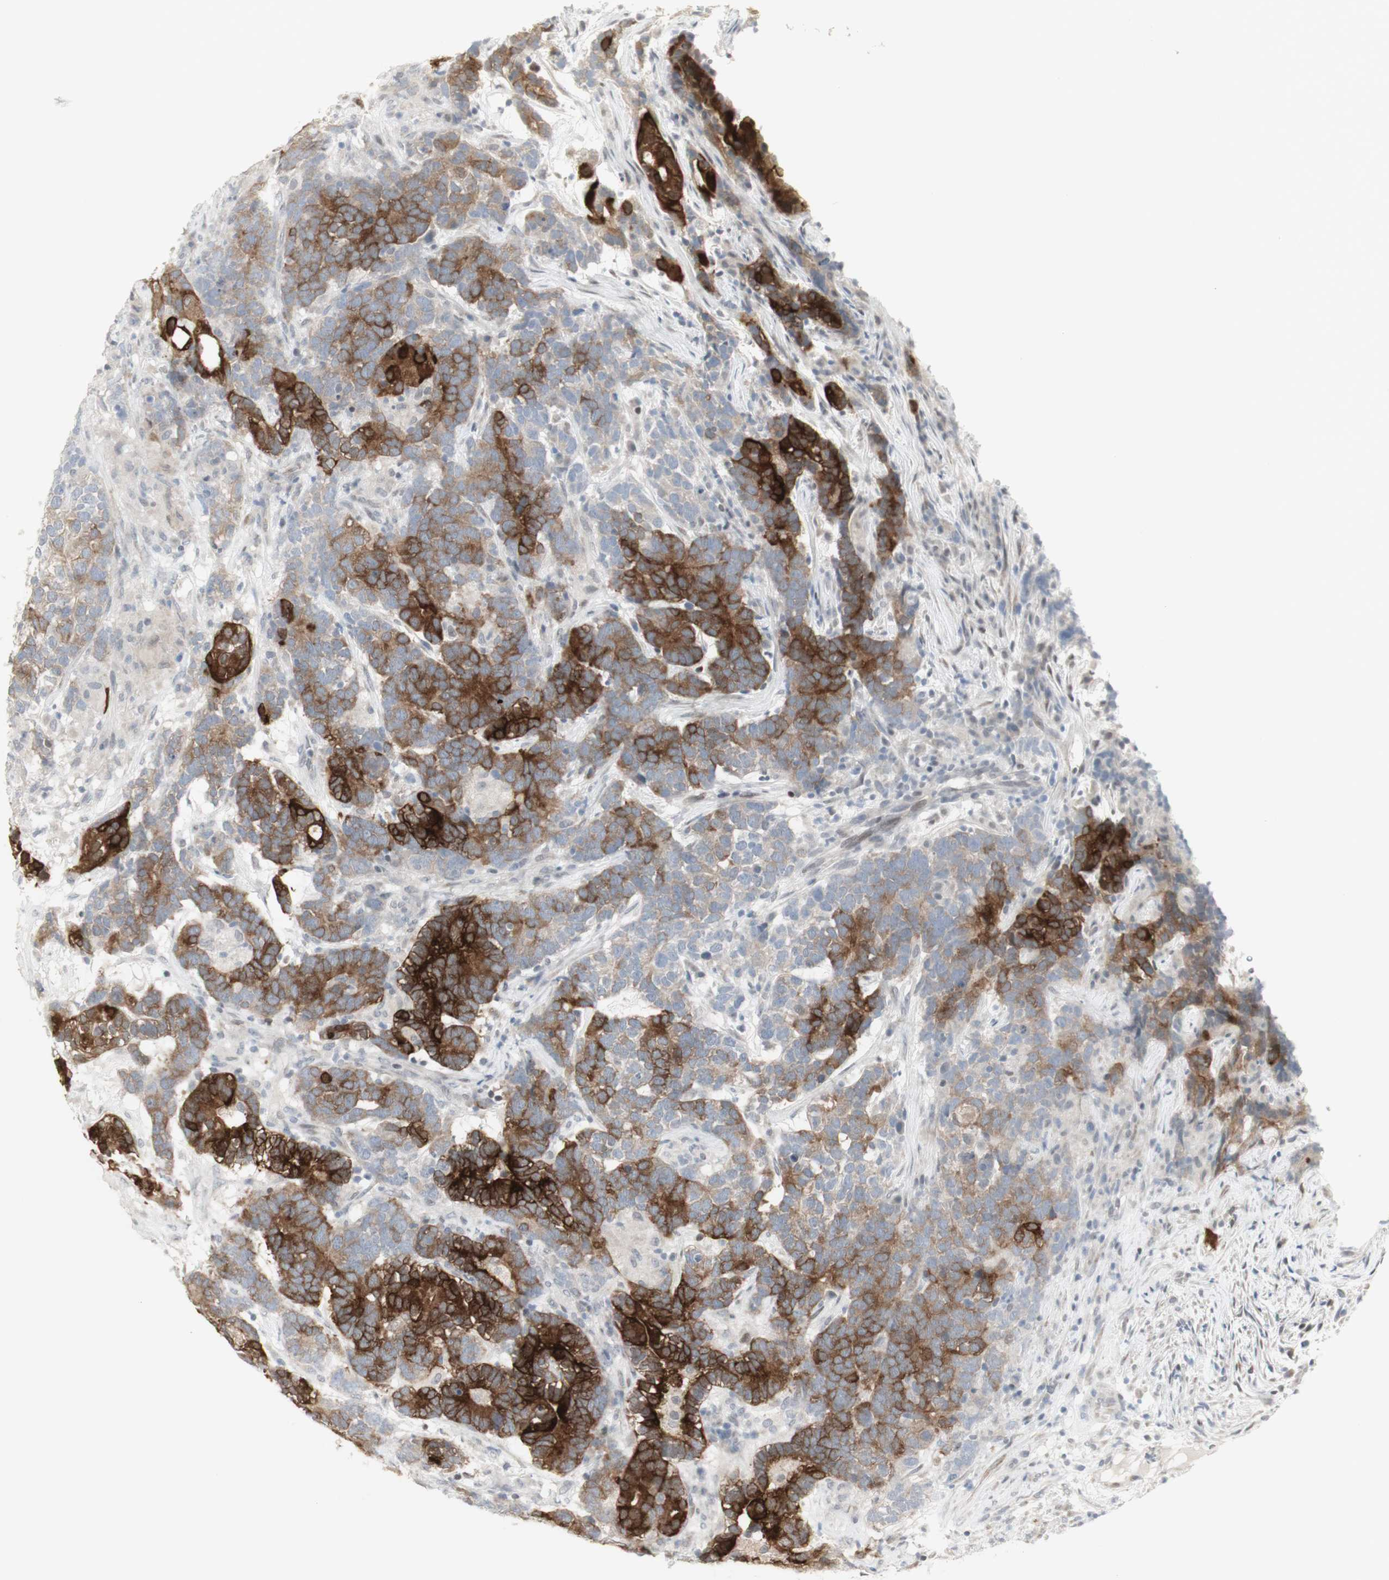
{"staining": {"intensity": "strong", "quantity": ">75%", "location": "cytoplasmic/membranous"}, "tissue": "testis cancer", "cell_type": "Tumor cells", "image_type": "cancer", "snomed": [{"axis": "morphology", "description": "Carcinoma, Embryonal, NOS"}, {"axis": "topography", "description": "Testis"}], "caption": "Embryonal carcinoma (testis) tissue displays strong cytoplasmic/membranous staining in about >75% of tumor cells, visualized by immunohistochemistry.", "gene": "C1orf116", "patient": {"sex": "male", "age": 26}}